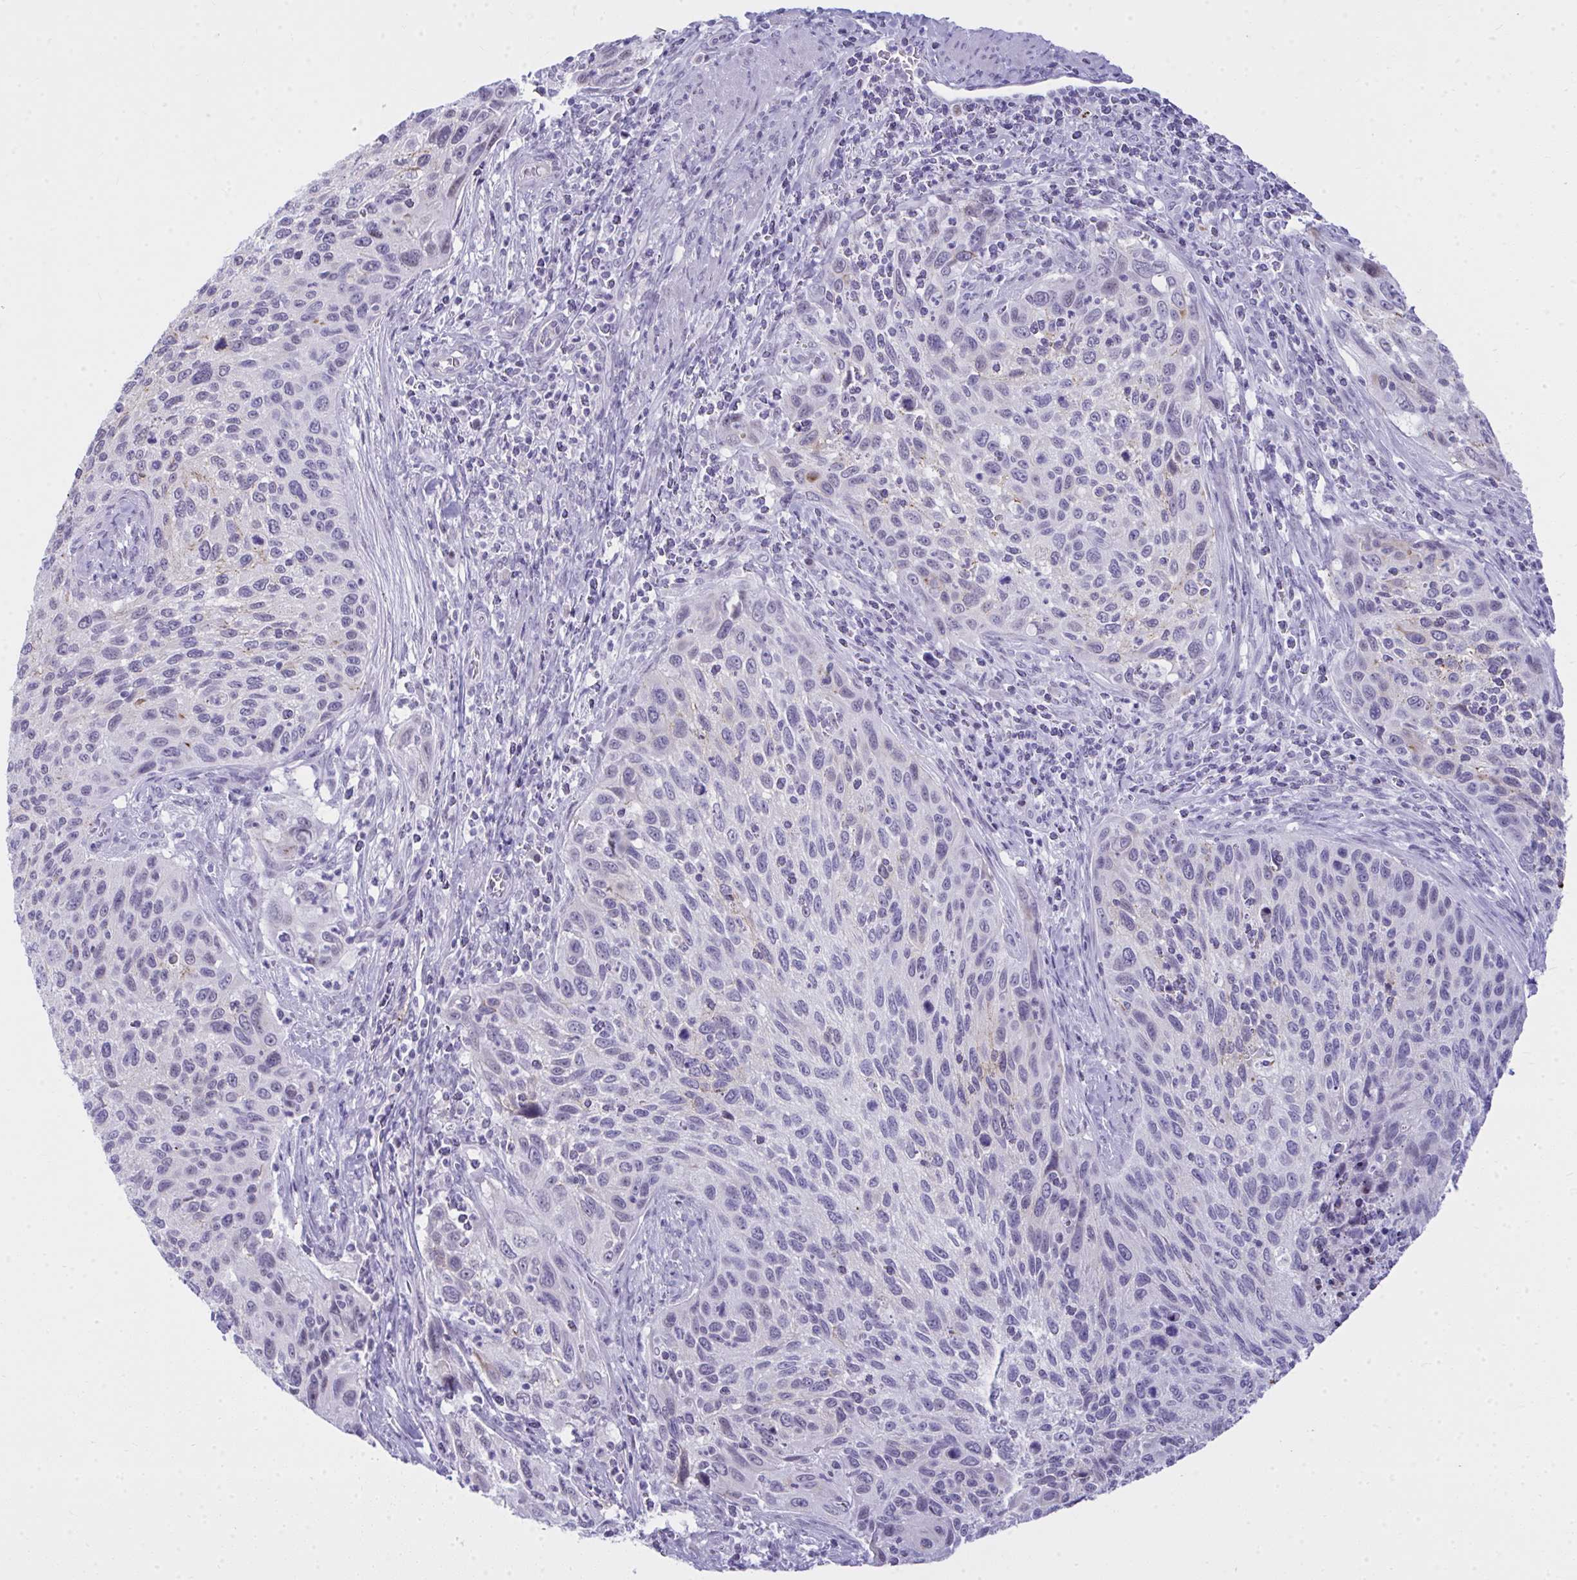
{"staining": {"intensity": "negative", "quantity": "none", "location": "none"}, "tissue": "cervical cancer", "cell_type": "Tumor cells", "image_type": "cancer", "snomed": [{"axis": "morphology", "description": "Squamous cell carcinoma, NOS"}, {"axis": "topography", "description": "Cervix"}], "caption": "A photomicrograph of squamous cell carcinoma (cervical) stained for a protein displays no brown staining in tumor cells.", "gene": "OR5F1", "patient": {"sex": "female", "age": 70}}